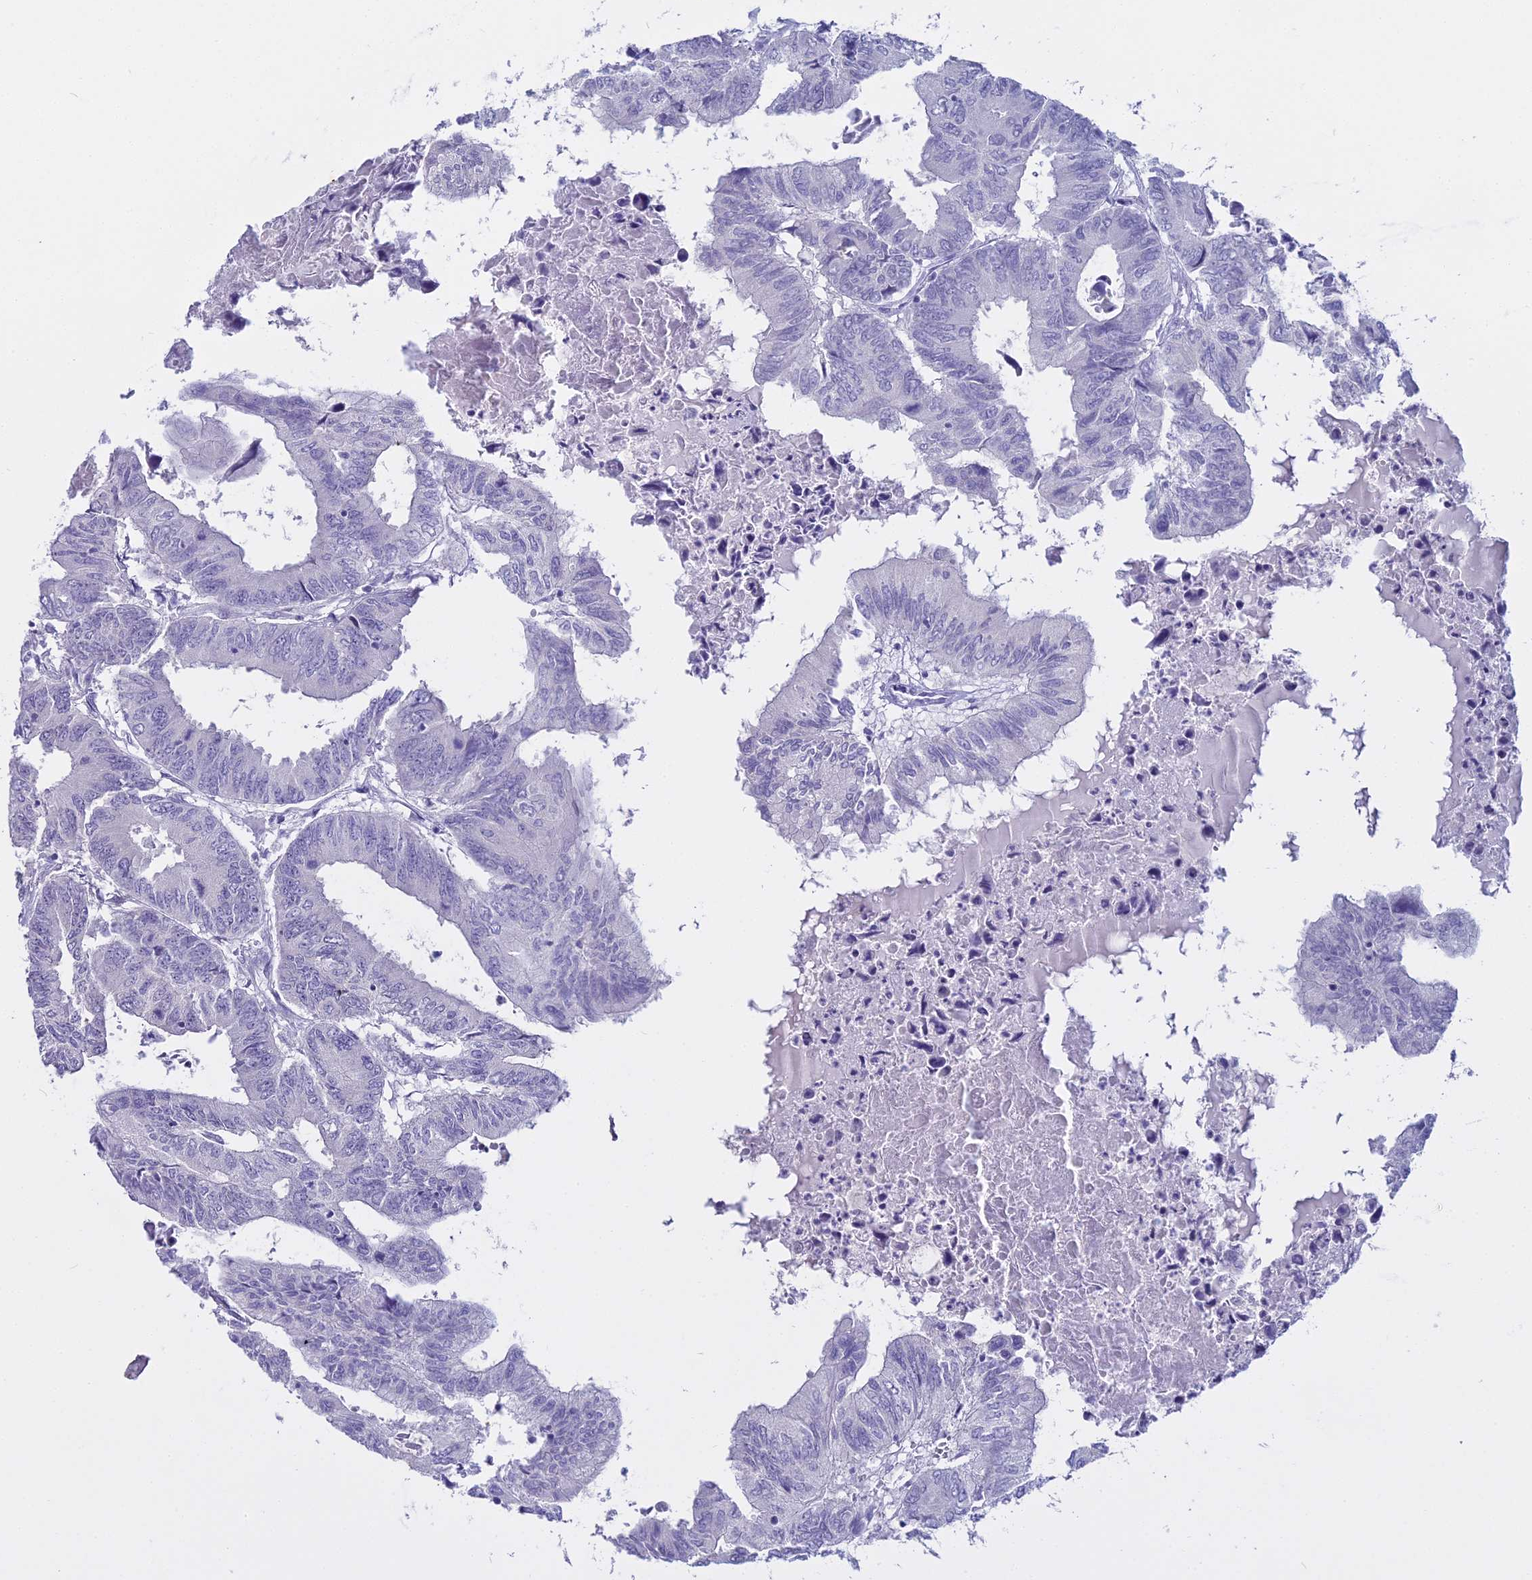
{"staining": {"intensity": "negative", "quantity": "none", "location": "none"}, "tissue": "colorectal cancer", "cell_type": "Tumor cells", "image_type": "cancer", "snomed": [{"axis": "morphology", "description": "Adenocarcinoma, NOS"}, {"axis": "topography", "description": "Colon"}], "caption": "The immunohistochemistry (IHC) micrograph has no significant staining in tumor cells of colorectal adenocarcinoma tissue. Brightfield microscopy of IHC stained with DAB (brown) and hematoxylin (blue), captured at high magnification.", "gene": "ALPP", "patient": {"sex": "male", "age": 85}}